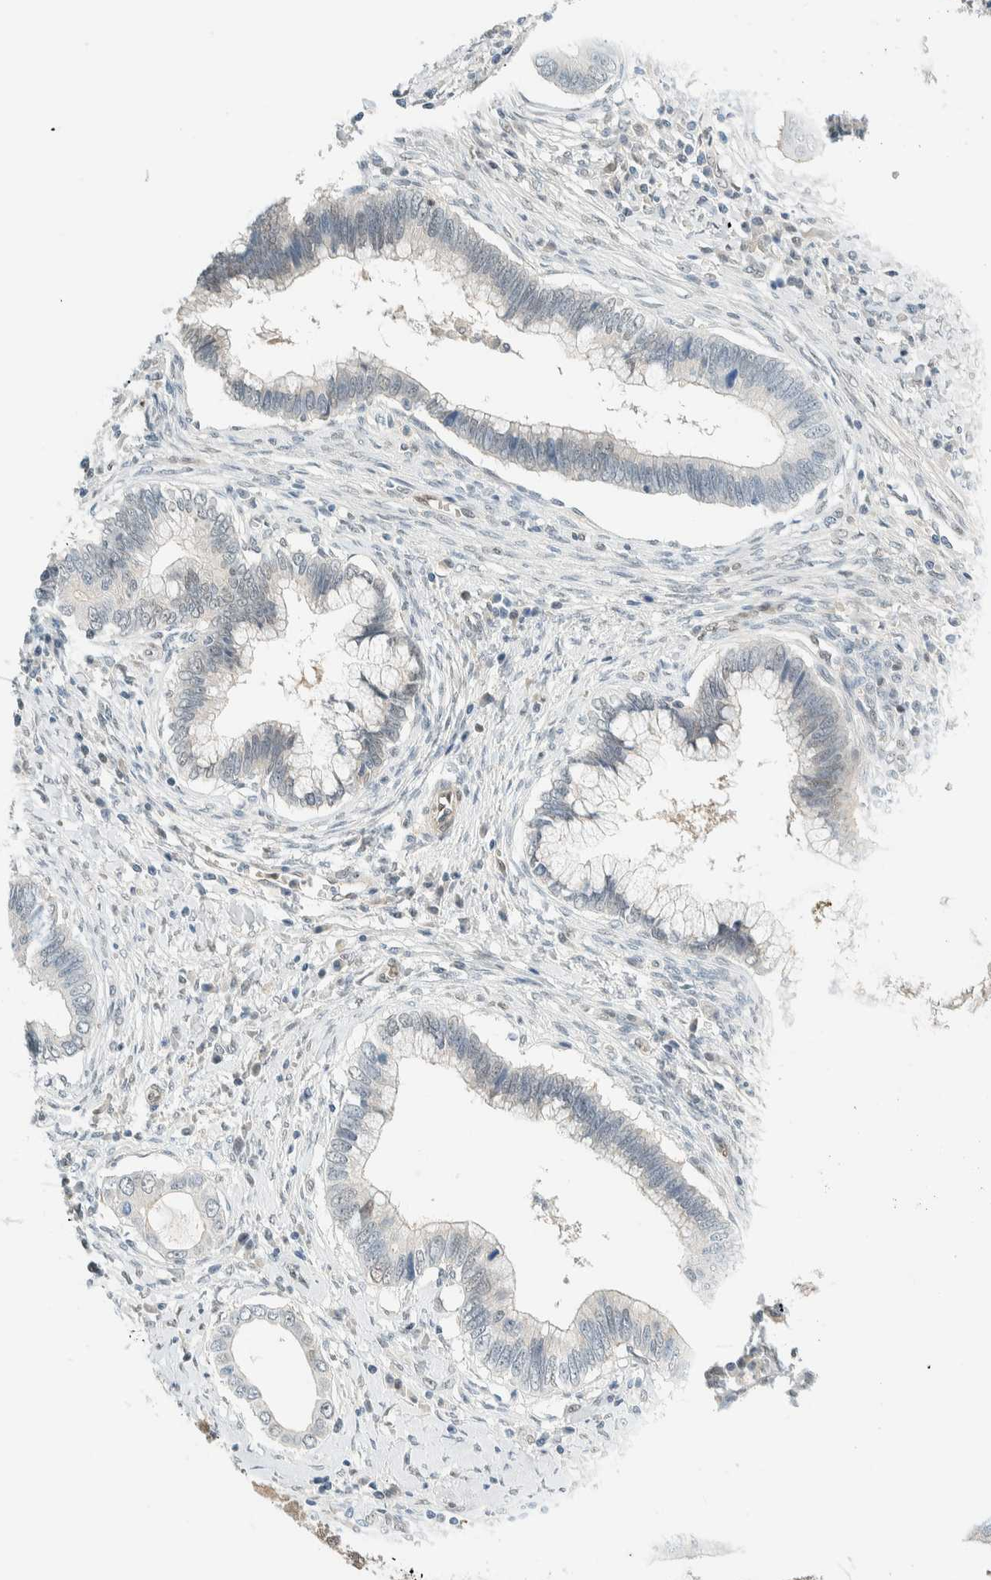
{"staining": {"intensity": "negative", "quantity": "none", "location": "none"}, "tissue": "cervical cancer", "cell_type": "Tumor cells", "image_type": "cancer", "snomed": [{"axis": "morphology", "description": "Adenocarcinoma, NOS"}, {"axis": "topography", "description": "Cervix"}], "caption": "Human cervical adenocarcinoma stained for a protein using IHC reveals no positivity in tumor cells.", "gene": "TSTD2", "patient": {"sex": "female", "age": 44}}